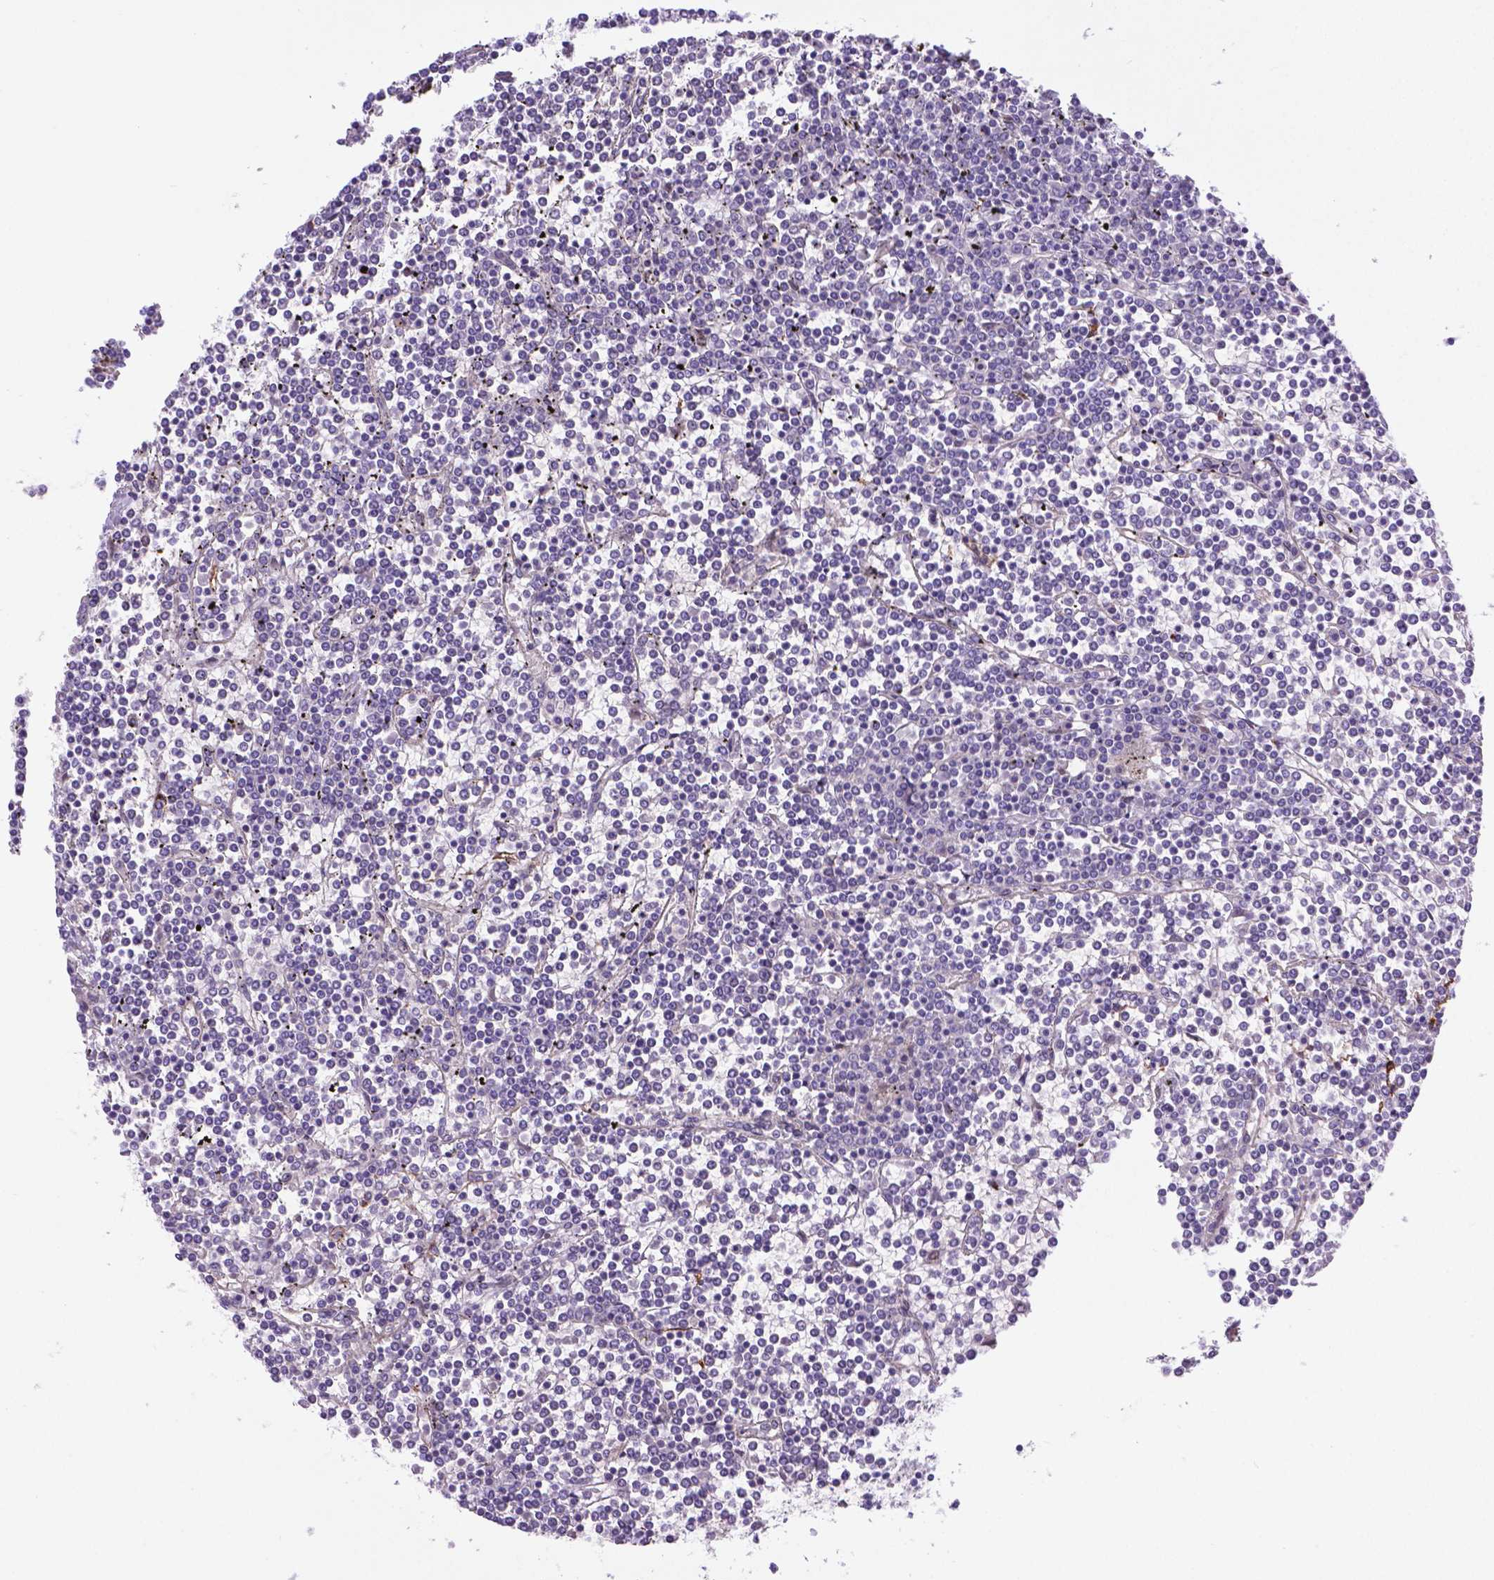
{"staining": {"intensity": "negative", "quantity": "none", "location": "none"}, "tissue": "lymphoma", "cell_type": "Tumor cells", "image_type": "cancer", "snomed": [{"axis": "morphology", "description": "Malignant lymphoma, non-Hodgkin's type, Low grade"}, {"axis": "topography", "description": "Spleen"}], "caption": "Lymphoma was stained to show a protein in brown. There is no significant positivity in tumor cells.", "gene": "CCER2", "patient": {"sex": "female", "age": 19}}